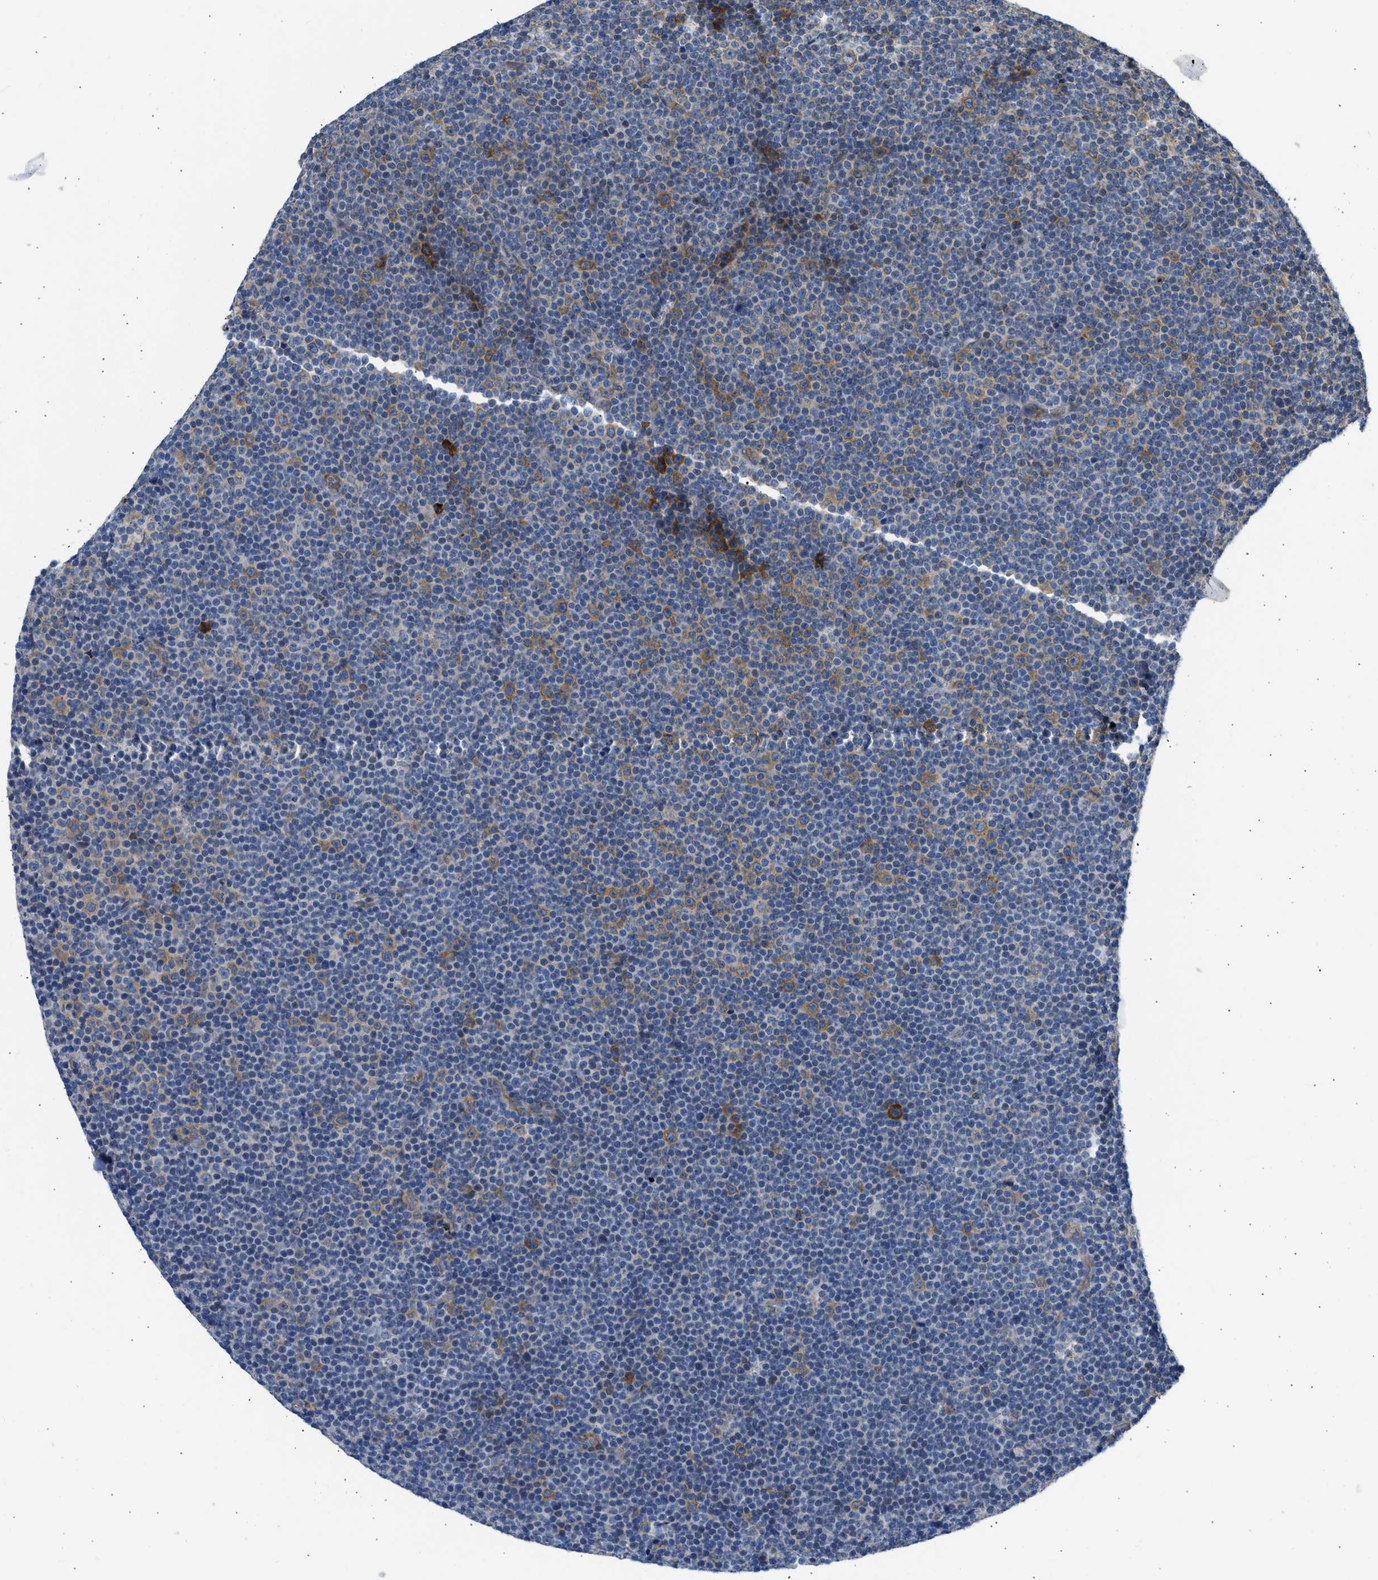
{"staining": {"intensity": "moderate", "quantity": "25%-75%", "location": "cytoplasmic/membranous"}, "tissue": "lymphoma", "cell_type": "Tumor cells", "image_type": "cancer", "snomed": [{"axis": "morphology", "description": "Malignant lymphoma, non-Hodgkin's type, Low grade"}, {"axis": "topography", "description": "Lymph node"}], "caption": "Immunohistochemical staining of low-grade malignant lymphoma, non-Hodgkin's type displays medium levels of moderate cytoplasmic/membranous protein positivity in about 25%-75% of tumor cells. (IHC, brightfield microscopy, high magnification).", "gene": "CAMKK2", "patient": {"sex": "female", "age": 67}}